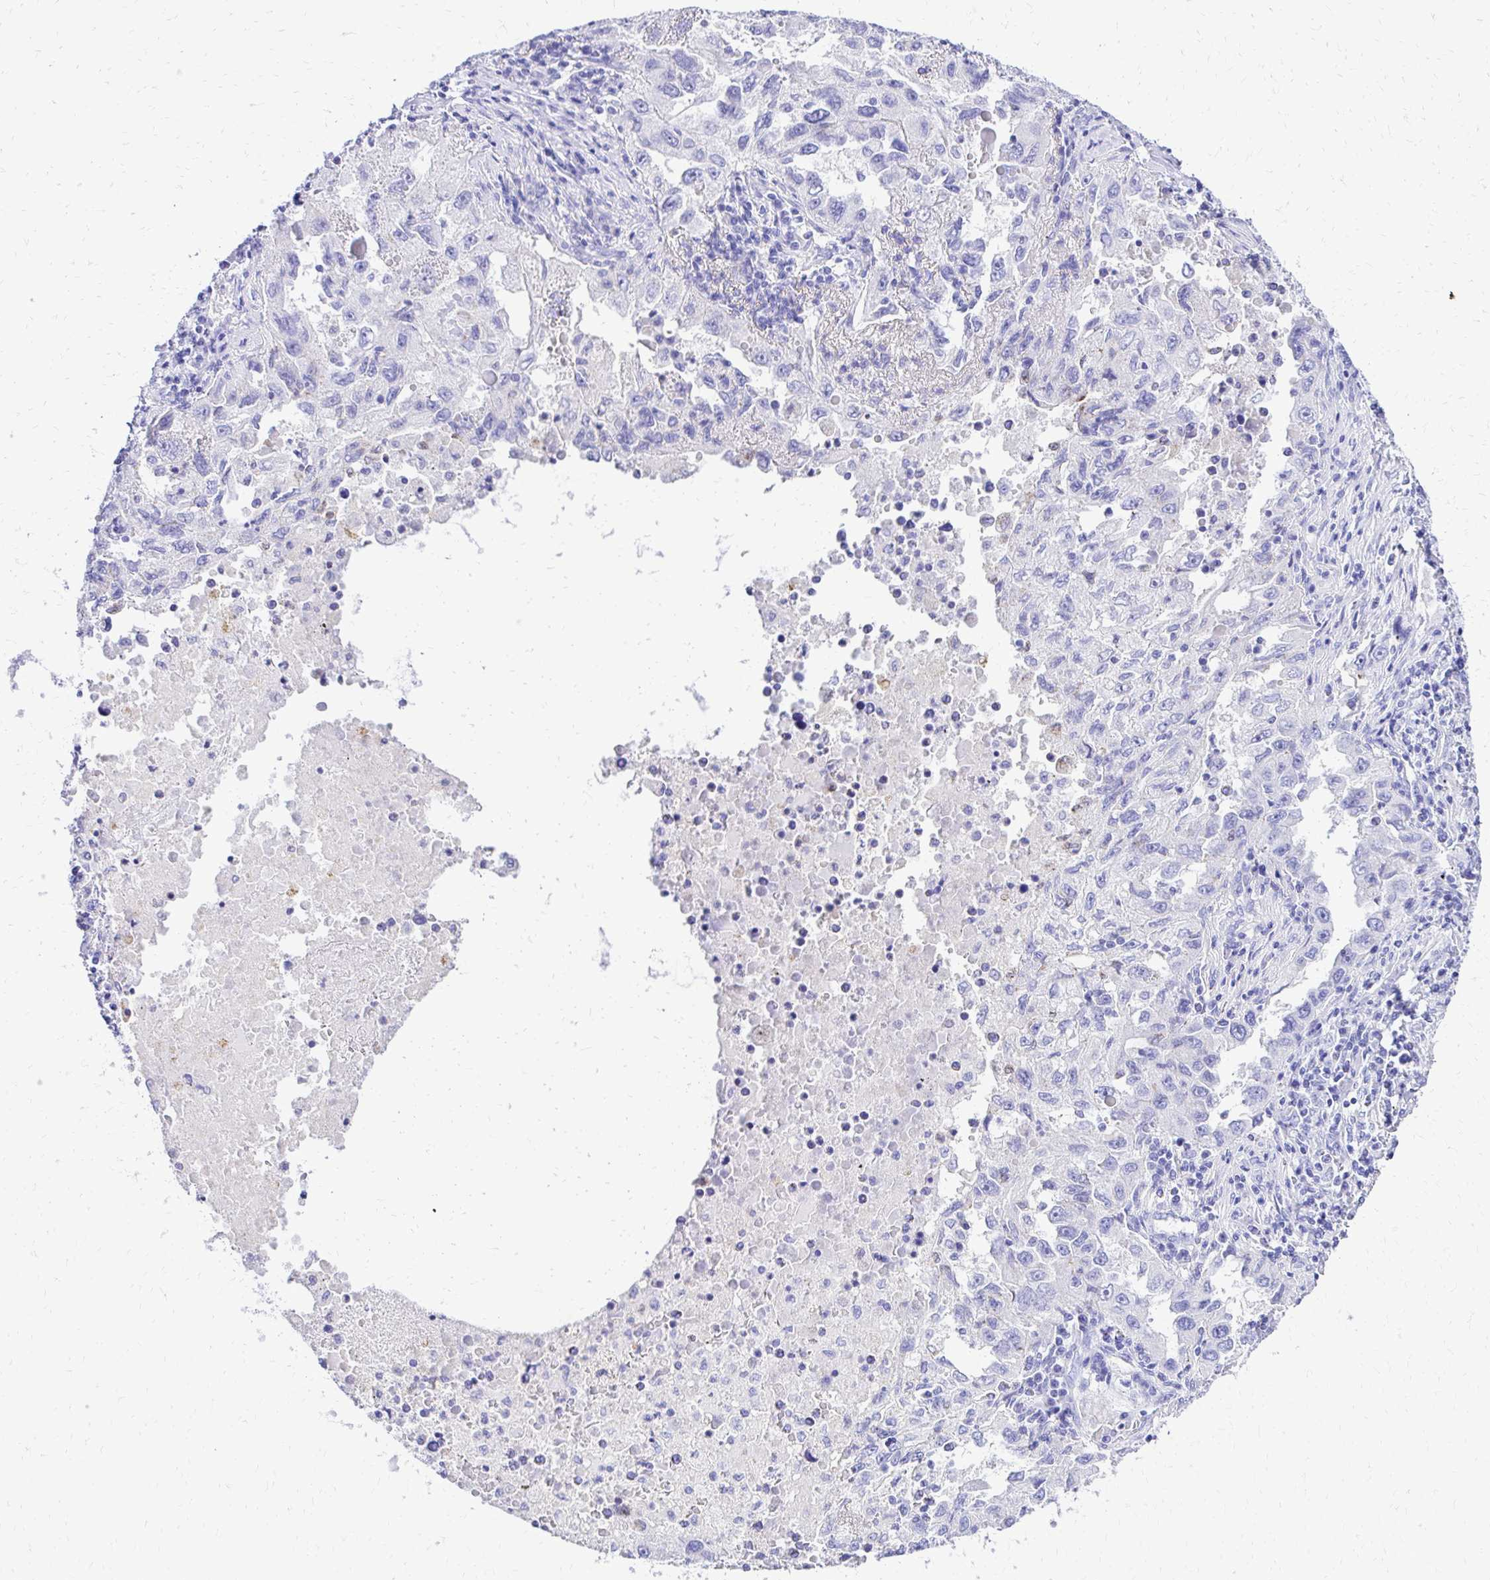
{"staining": {"intensity": "negative", "quantity": "none", "location": "none"}, "tissue": "lung cancer", "cell_type": "Tumor cells", "image_type": "cancer", "snomed": [{"axis": "morphology", "description": "Adenocarcinoma, NOS"}, {"axis": "topography", "description": "Lung"}], "caption": "An immunohistochemistry (IHC) micrograph of adenocarcinoma (lung) is shown. There is no staining in tumor cells of adenocarcinoma (lung).", "gene": "S100G", "patient": {"sex": "female", "age": 73}}